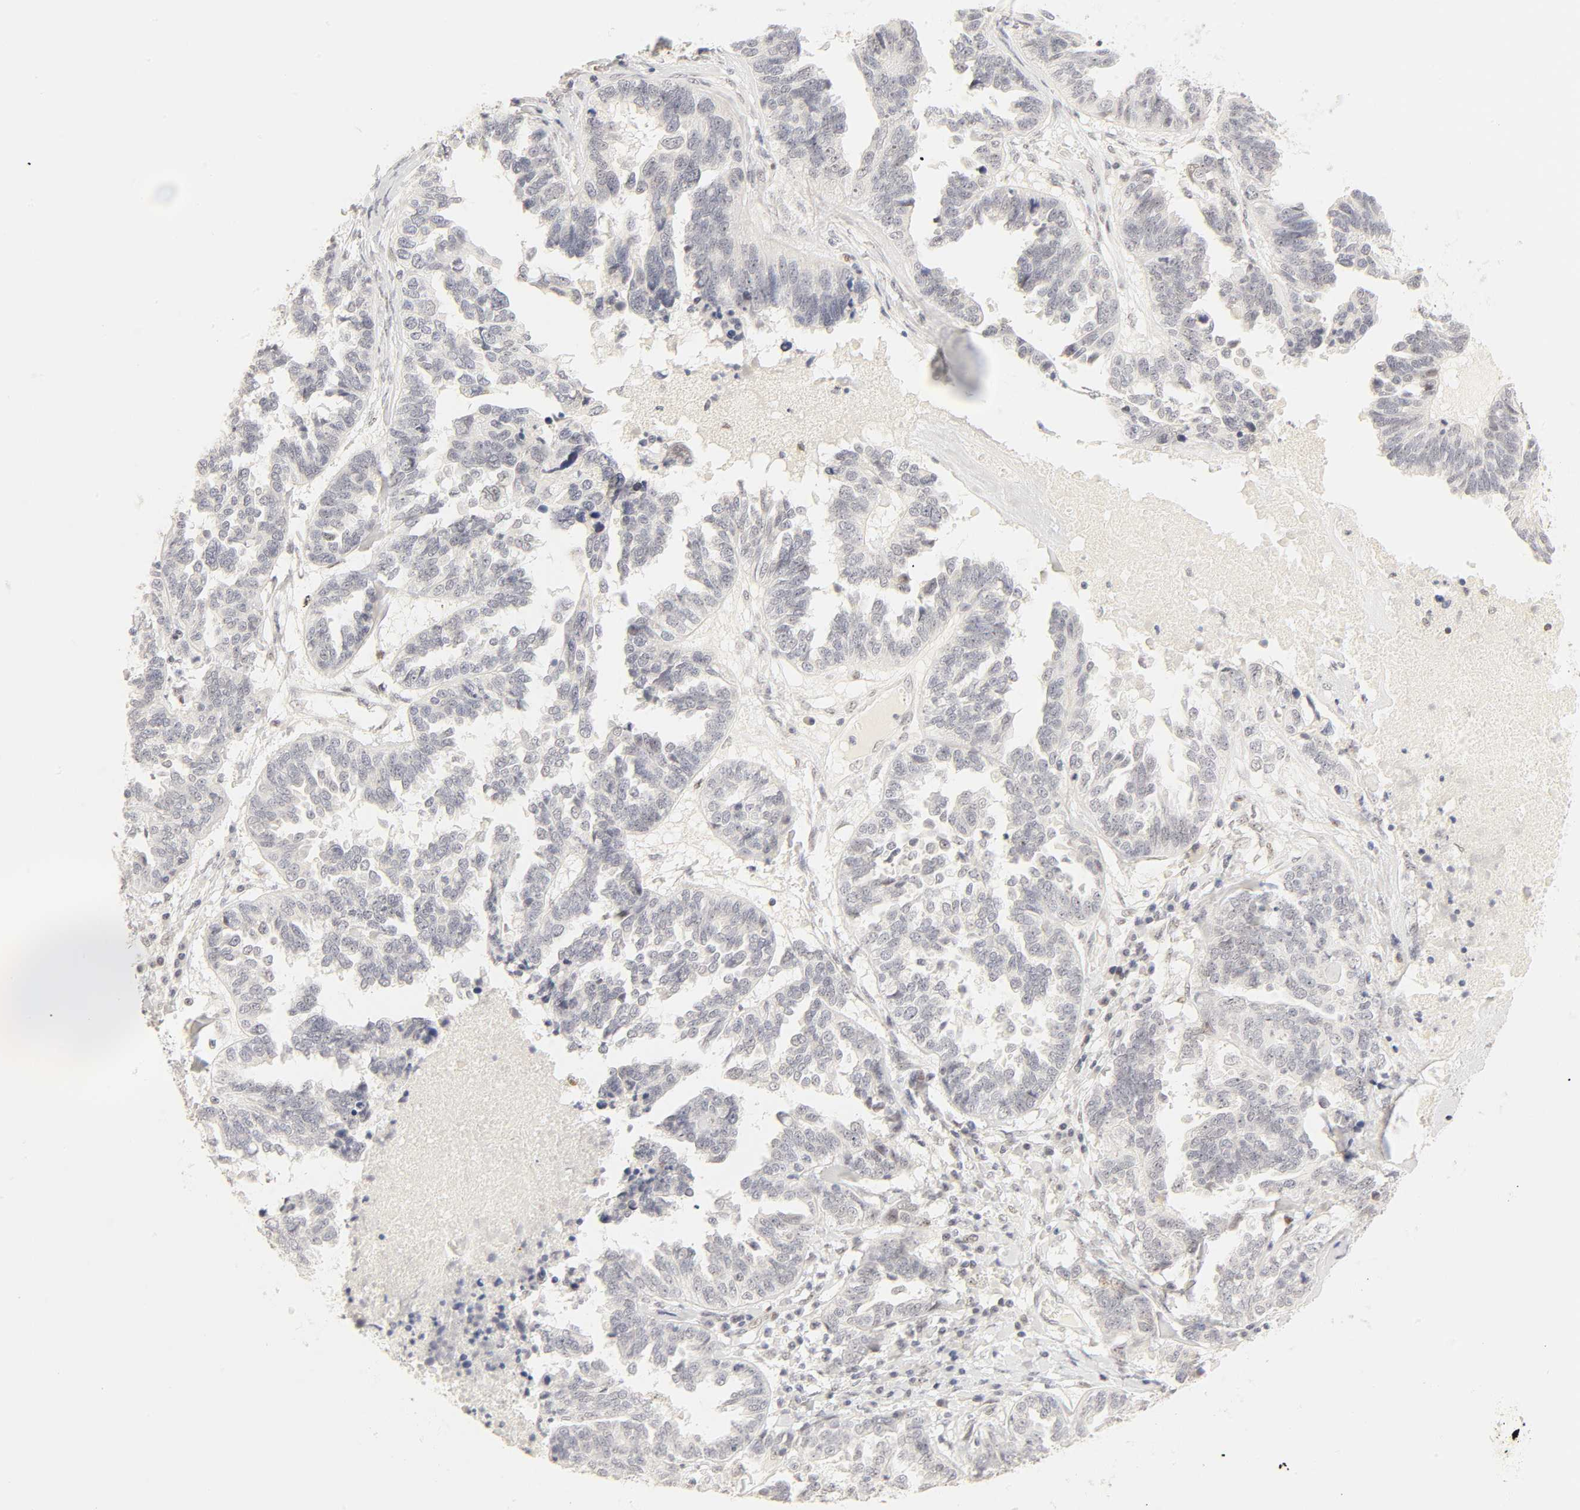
{"staining": {"intensity": "negative", "quantity": "none", "location": "none"}, "tissue": "ovarian cancer", "cell_type": "Tumor cells", "image_type": "cancer", "snomed": [{"axis": "morphology", "description": "Cystadenocarcinoma, serous, NOS"}, {"axis": "topography", "description": "Ovary"}], "caption": "Micrograph shows no significant protein positivity in tumor cells of ovarian serous cystadenocarcinoma. The staining was performed using DAB (3,3'-diaminobenzidine) to visualize the protein expression in brown, while the nuclei were stained in blue with hematoxylin (Magnification: 20x).", "gene": "MNAT1", "patient": {"sex": "female", "age": 82}}